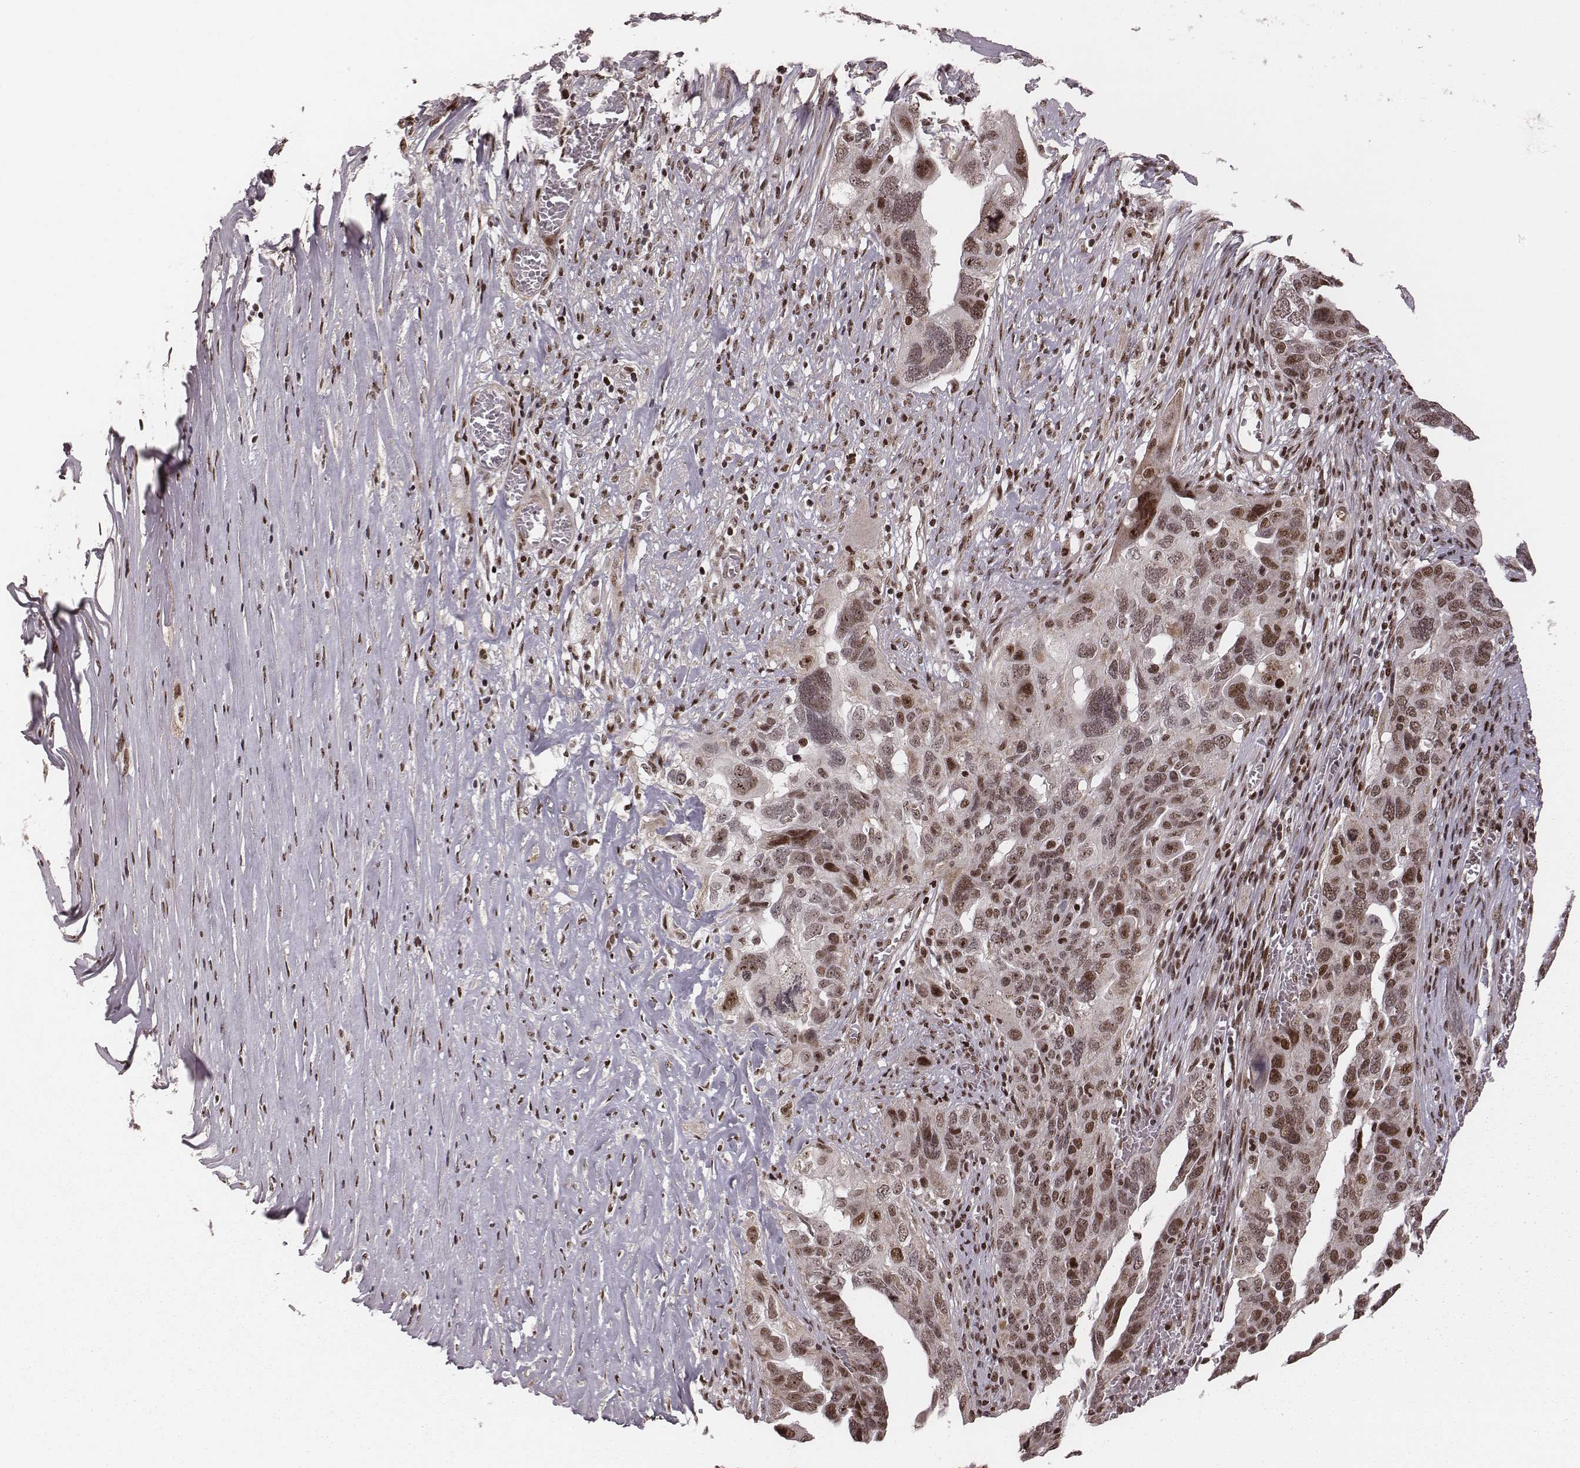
{"staining": {"intensity": "moderate", "quantity": "25%-75%", "location": "nuclear"}, "tissue": "ovarian cancer", "cell_type": "Tumor cells", "image_type": "cancer", "snomed": [{"axis": "morphology", "description": "Carcinoma, endometroid"}, {"axis": "topography", "description": "Soft tissue"}, {"axis": "topography", "description": "Ovary"}], "caption": "Immunohistochemistry (IHC) of ovarian cancer (endometroid carcinoma) displays medium levels of moderate nuclear expression in approximately 25%-75% of tumor cells.", "gene": "VRK3", "patient": {"sex": "female", "age": 52}}